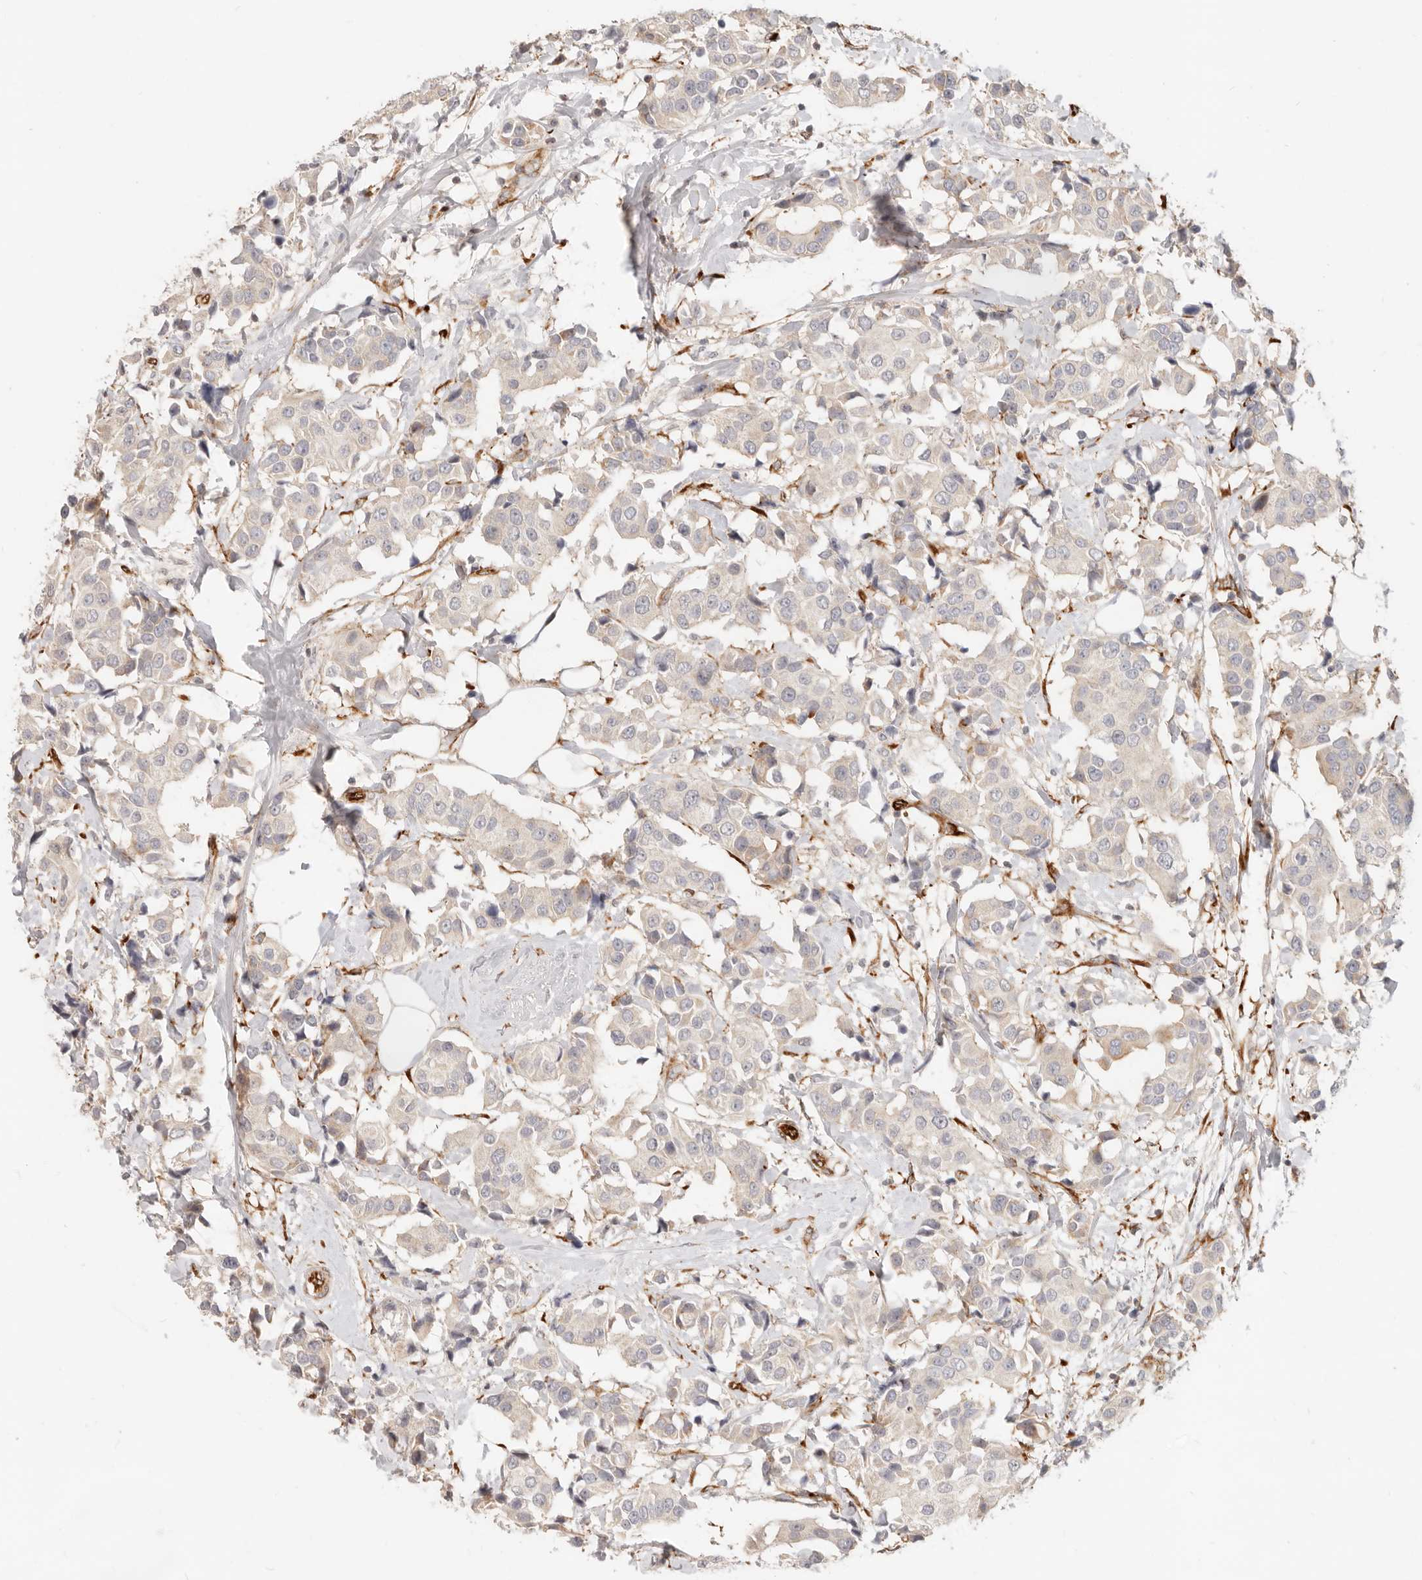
{"staining": {"intensity": "negative", "quantity": "none", "location": "none"}, "tissue": "breast cancer", "cell_type": "Tumor cells", "image_type": "cancer", "snomed": [{"axis": "morphology", "description": "Normal tissue, NOS"}, {"axis": "morphology", "description": "Duct carcinoma"}, {"axis": "topography", "description": "Breast"}], "caption": "Immunohistochemistry image of neoplastic tissue: breast infiltrating ductal carcinoma stained with DAB shows no significant protein expression in tumor cells.", "gene": "SASS6", "patient": {"sex": "female", "age": 39}}